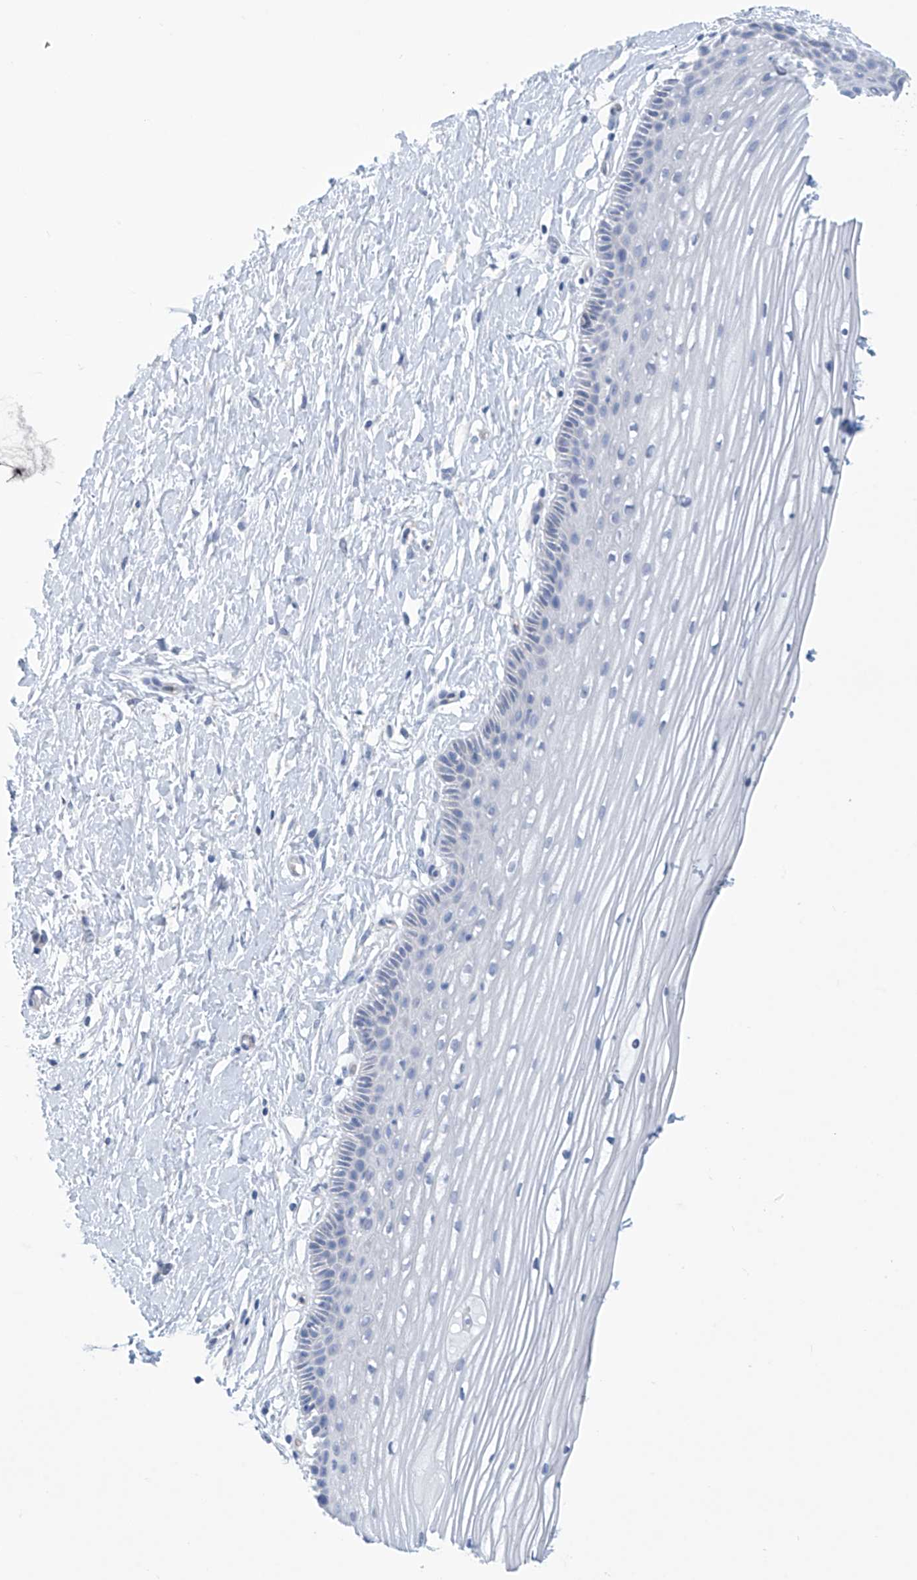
{"staining": {"intensity": "negative", "quantity": "none", "location": "none"}, "tissue": "vagina", "cell_type": "Squamous epithelial cells", "image_type": "normal", "snomed": [{"axis": "morphology", "description": "Normal tissue, NOS"}, {"axis": "topography", "description": "Vagina"}, {"axis": "topography", "description": "Cervix"}], "caption": "This is an immunohistochemistry (IHC) micrograph of benign vagina. There is no expression in squamous epithelial cells.", "gene": "ABHD13", "patient": {"sex": "female", "age": 40}}